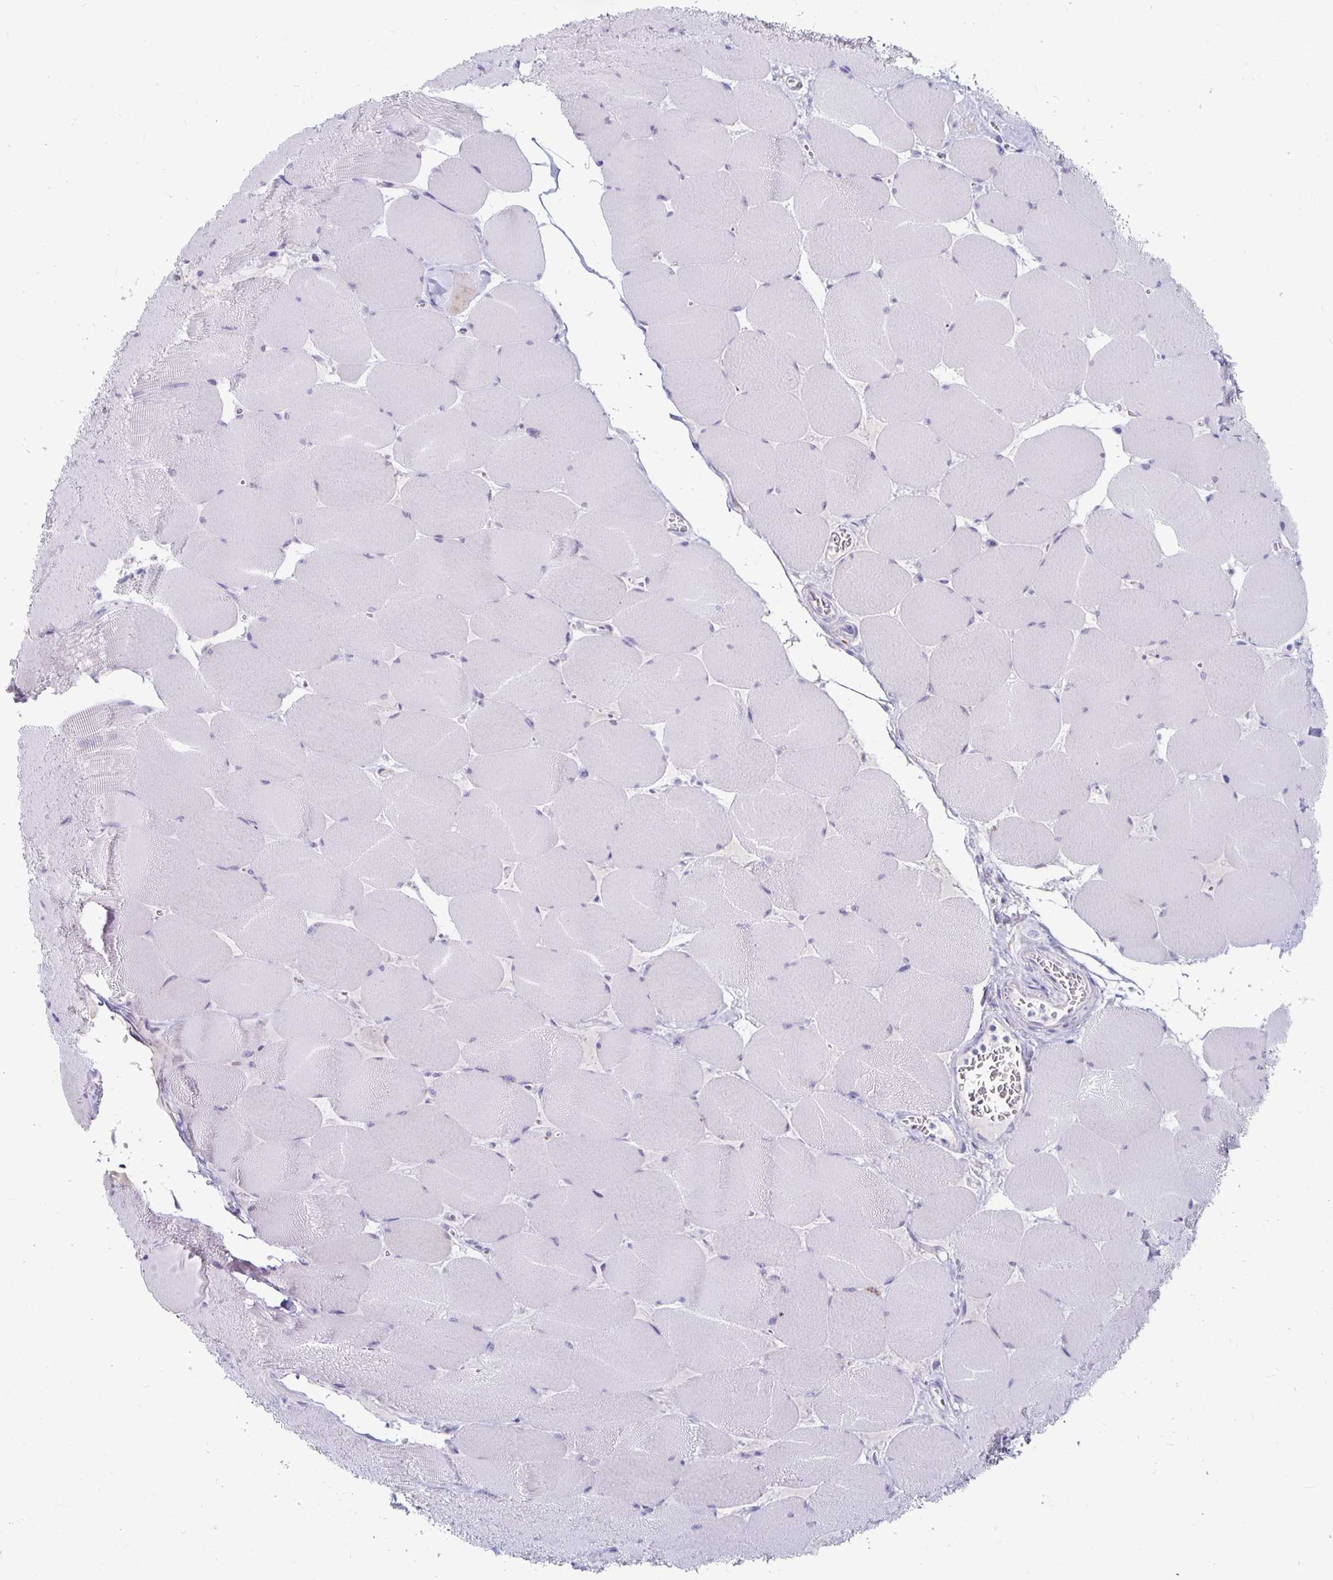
{"staining": {"intensity": "negative", "quantity": "none", "location": "none"}, "tissue": "skeletal muscle", "cell_type": "Myocytes", "image_type": "normal", "snomed": [{"axis": "morphology", "description": "Normal tissue, NOS"}, {"axis": "topography", "description": "Skeletal muscle"}], "caption": "Immunohistochemistry (IHC) image of benign skeletal muscle: human skeletal muscle stained with DAB shows no significant protein expression in myocytes.", "gene": "KCNQ2", "patient": {"sex": "female", "age": 75}}